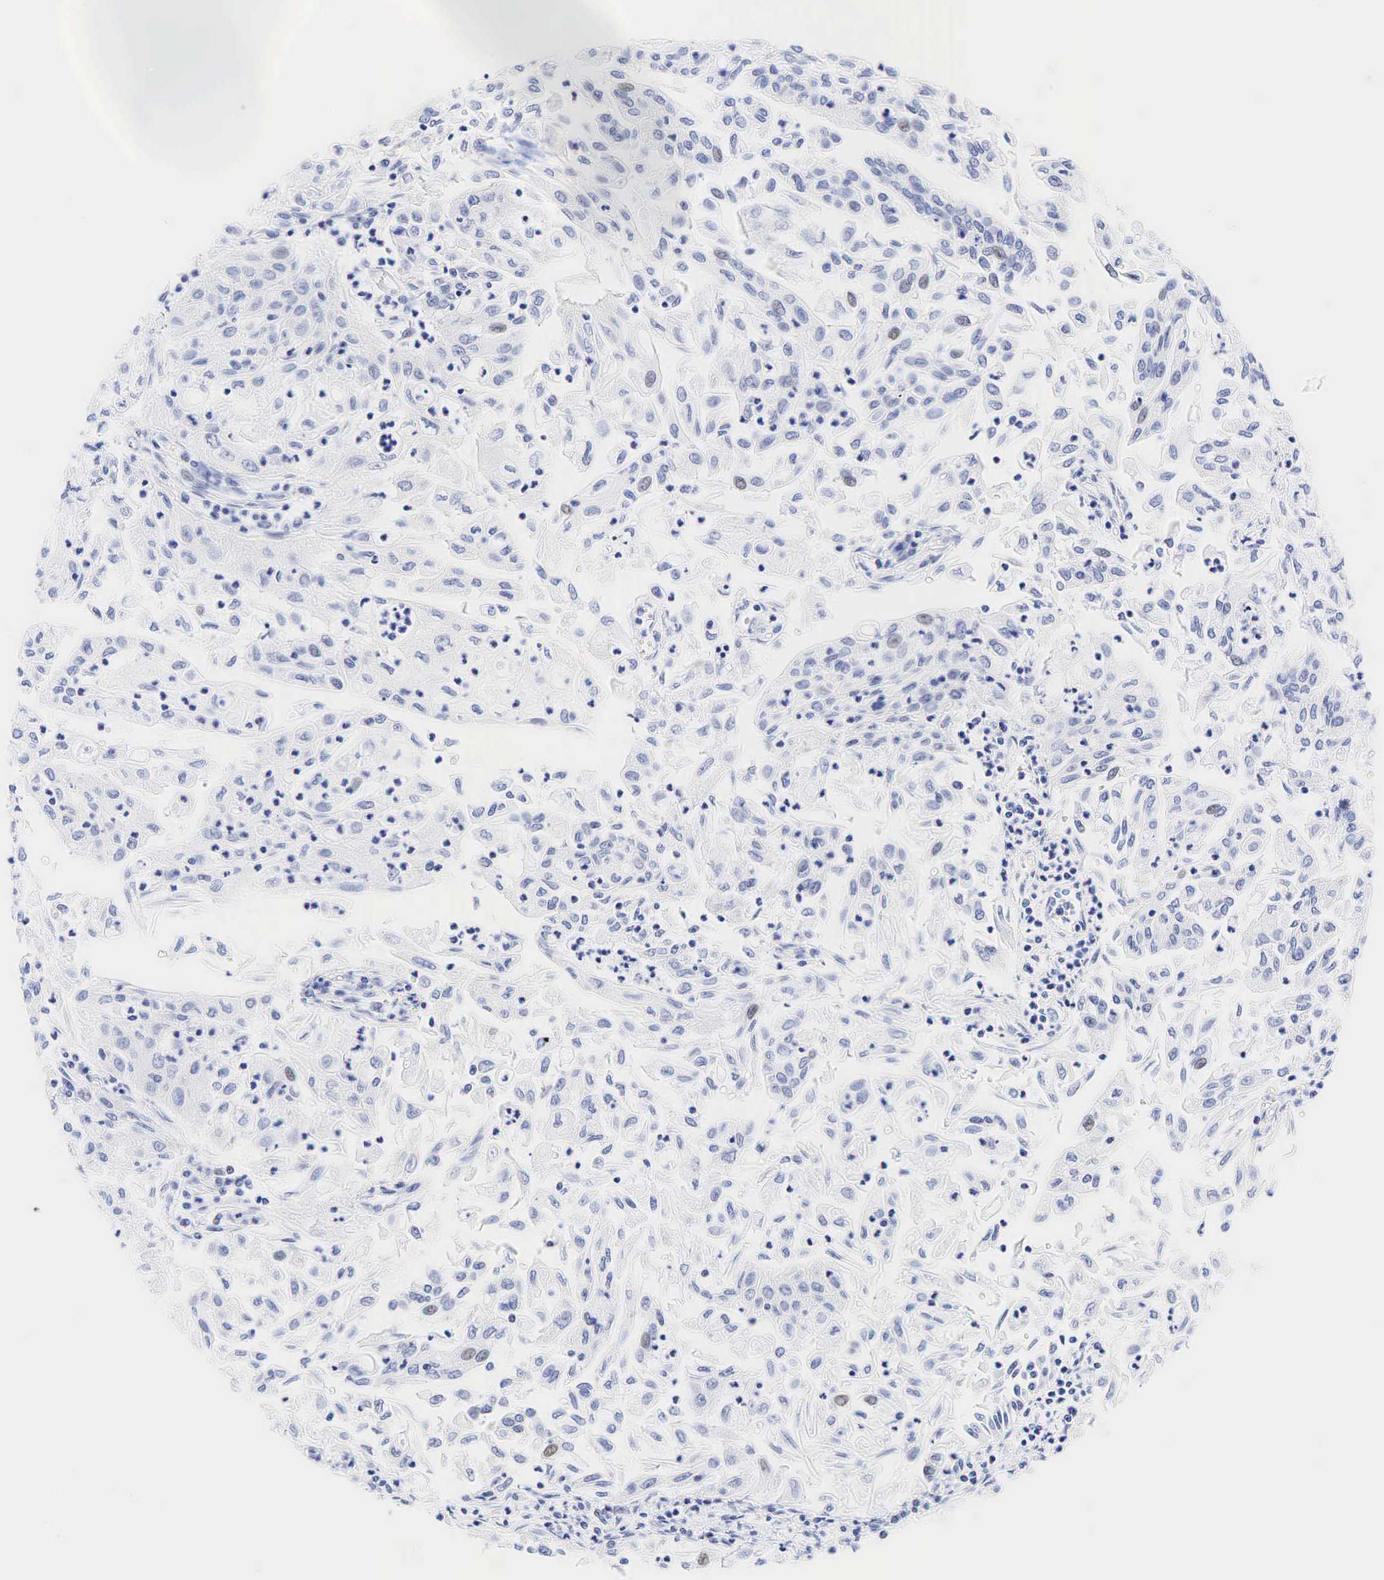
{"staining": {"intensity": "weak", "quantity": "<25%", "location": "nuclear"}, "tissue": "endometrial cancer", "cell_type": "Tumor cells", "image_type": "cancer", "snomed": [{"axis": "morphology", "description": "Adenocarcinoma, NOS"}, {"axis": "topography", "description": "Endometrium"}], "caption": "The histopathology image demonstrates no significant positivity in tumor cells of endometrial adenocarcinoma. (DAB immunohistochemistry (IHC) with hematoxylin counter stain).", "gene": "ESR1", "patient": {"sex": "female", "age": 75}}